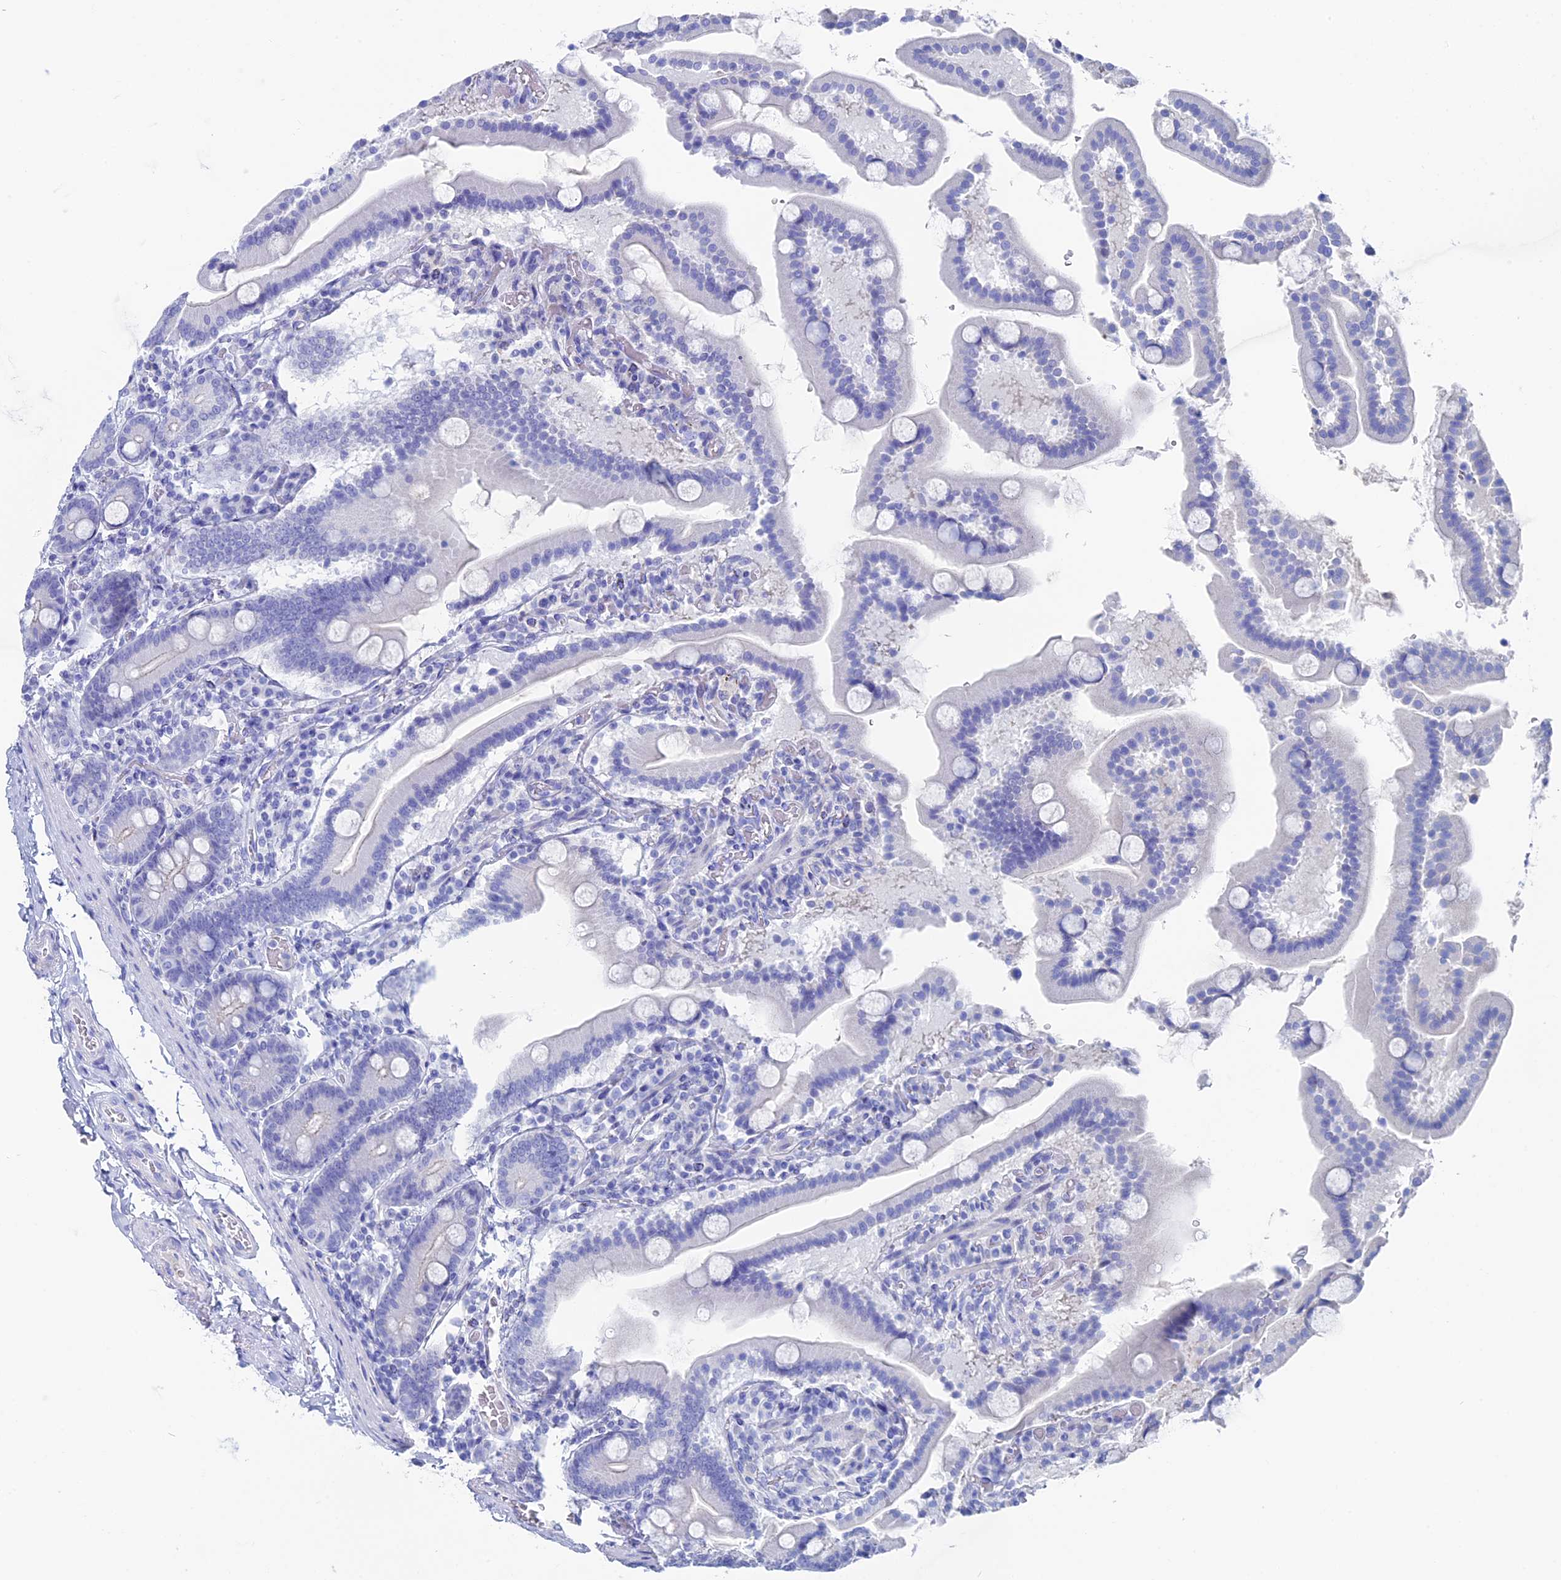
{"staining": {"intensity": "negative", "quantity": "none", "location": "none"}, "tissue": "duodenum", "cell_type": "Glandular cells", "image_type": "normal", "snomed": [{"axis": "morphology", "description": "Normal tissue, NOS"}, {"axis": "topography", "description": "Duodenum"}], "caption": "IHC photomicrograph of normal duodenum stained for a protein (brown), which exhibits no expression in glandular cells.", "gene": "UNC119", "patient": {"sex": "male", "age": 55}}